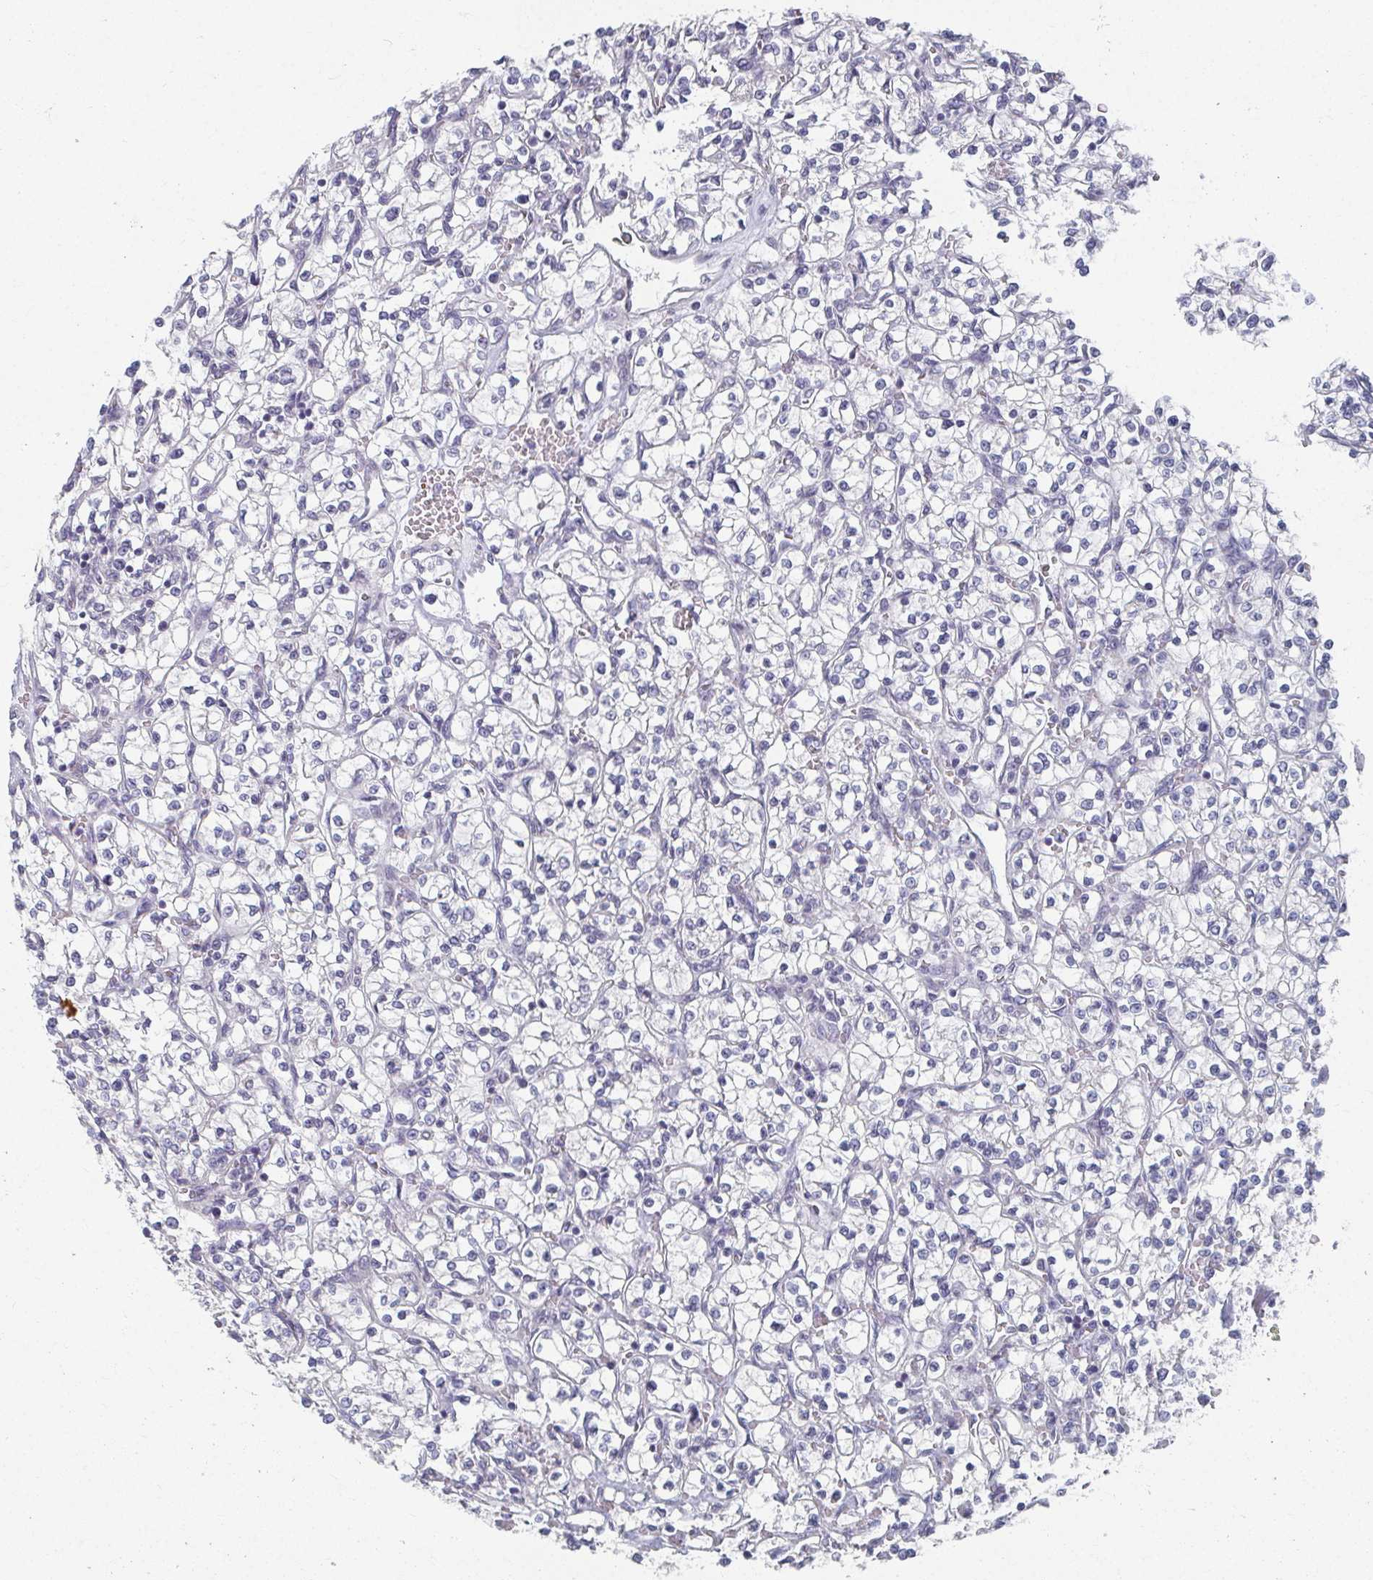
{"staining": {"intensity": "negative", "quantity": "none", "location": "none"}, "tissue": "renal cancer", "cell_type": "Tumor cells", "image_type": "cancer", "snomed": [{"axis": "morphology", "description": "Adenocarcinoma, NOS"}, {"axis": "topography", "description": "Kidney"}], "caption": "This micrograph is of renal cancer stained with immunohistochemistry (IHC) to label a protein in brown with the nuclei are counter-stained blue. There is no staining in tumor cells.", "gene": "CAMKV", "patient": {"sex": "female", "age": 64}}